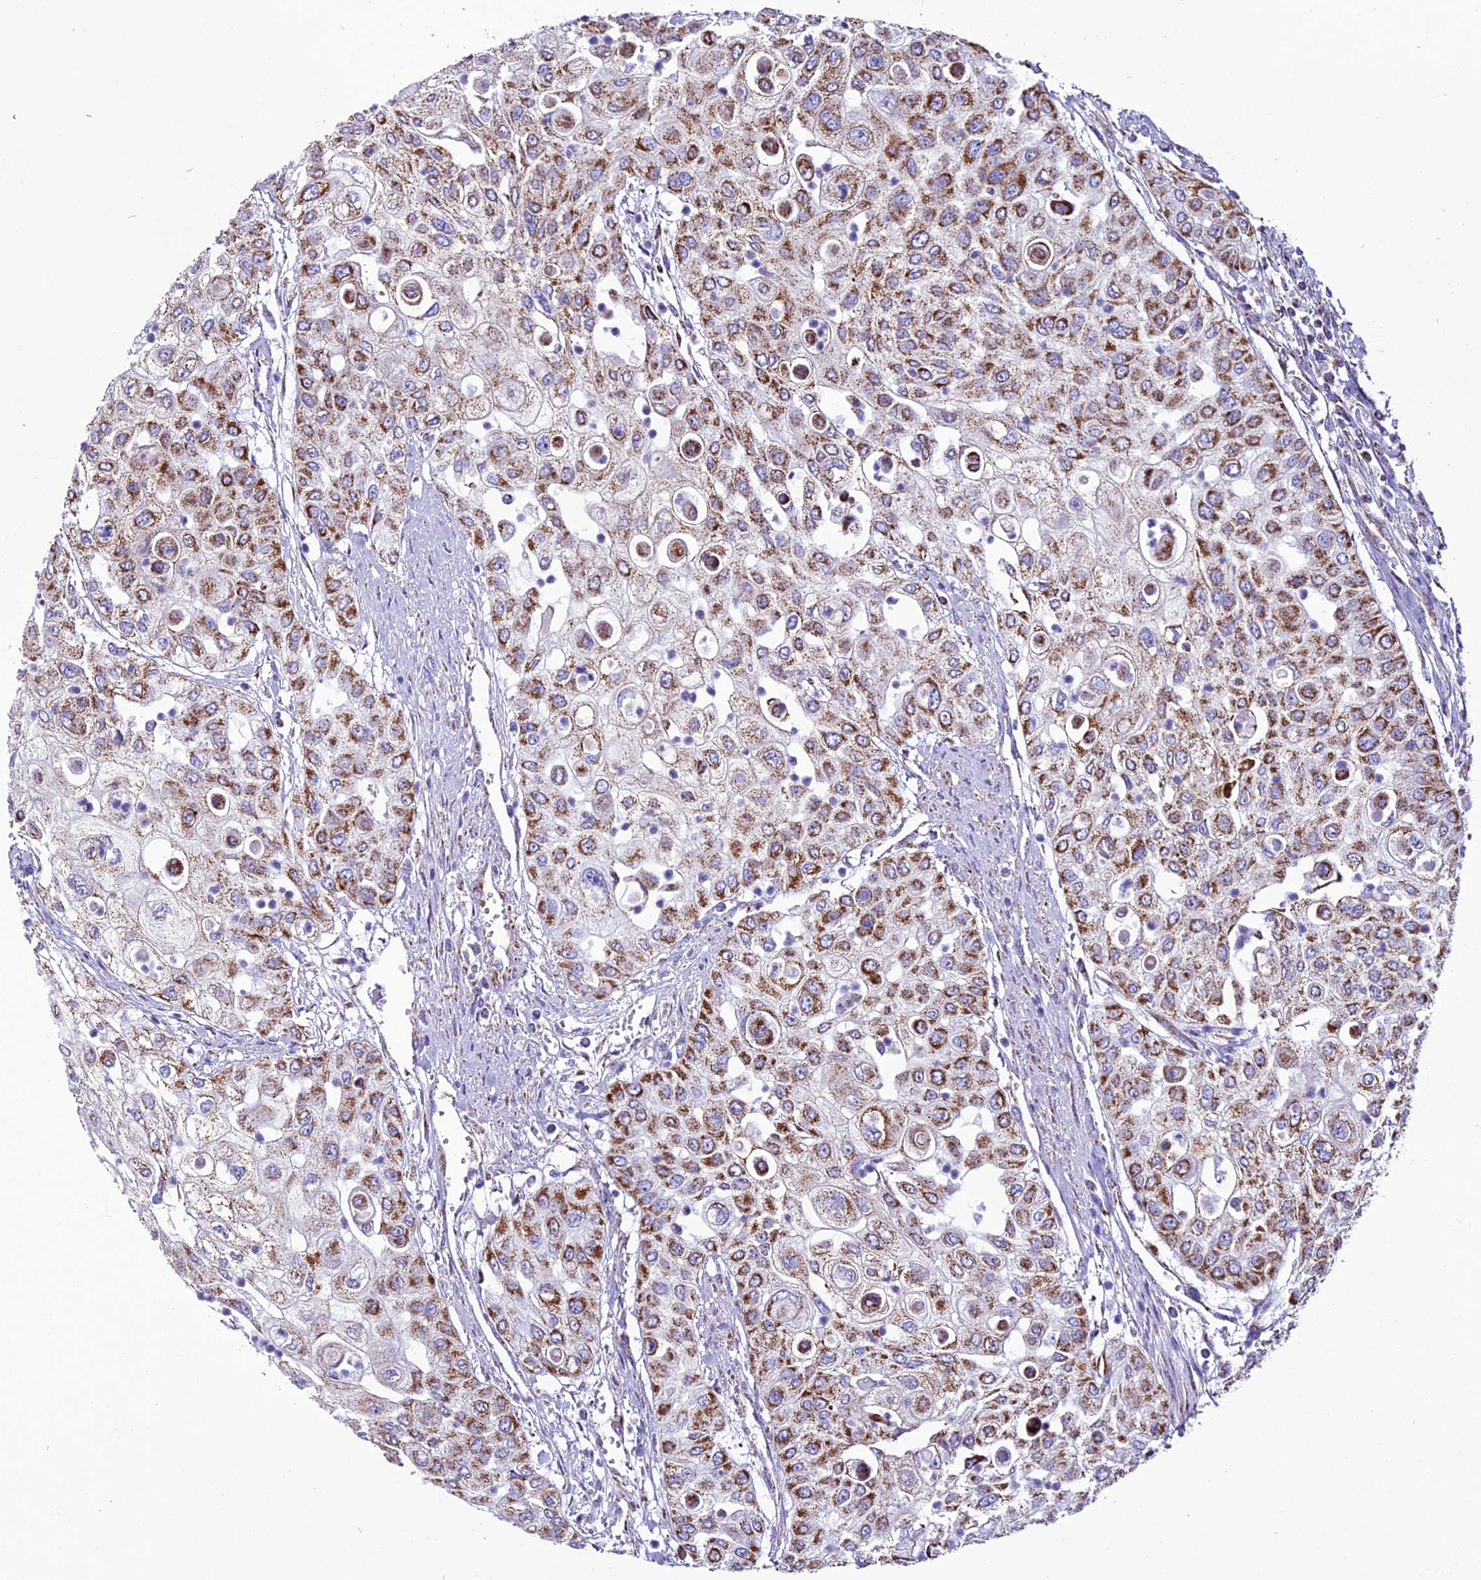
{"staining": {"intensity": "moderate", "quantity": ">75%", "location": "cytoplasmic/membranous"}, "tissue": "urothelial cancer", "cell_type": "Tumor cells", "image_type": "cancer", "snomed": [{"axis": "morphology", "description": "Urothelial carcinoma, High grade"}, {"axis": "topography", "description": "Urinary bladder"}], "caption": "Urothelial cancer tissue reveals moderate cytoplasmic/membranous staining in approximately >75% of tumor cells, visualized by immunohistochemistry.", "gene": "ICA1L", "patient": {"sex": "female", "age": 79}}